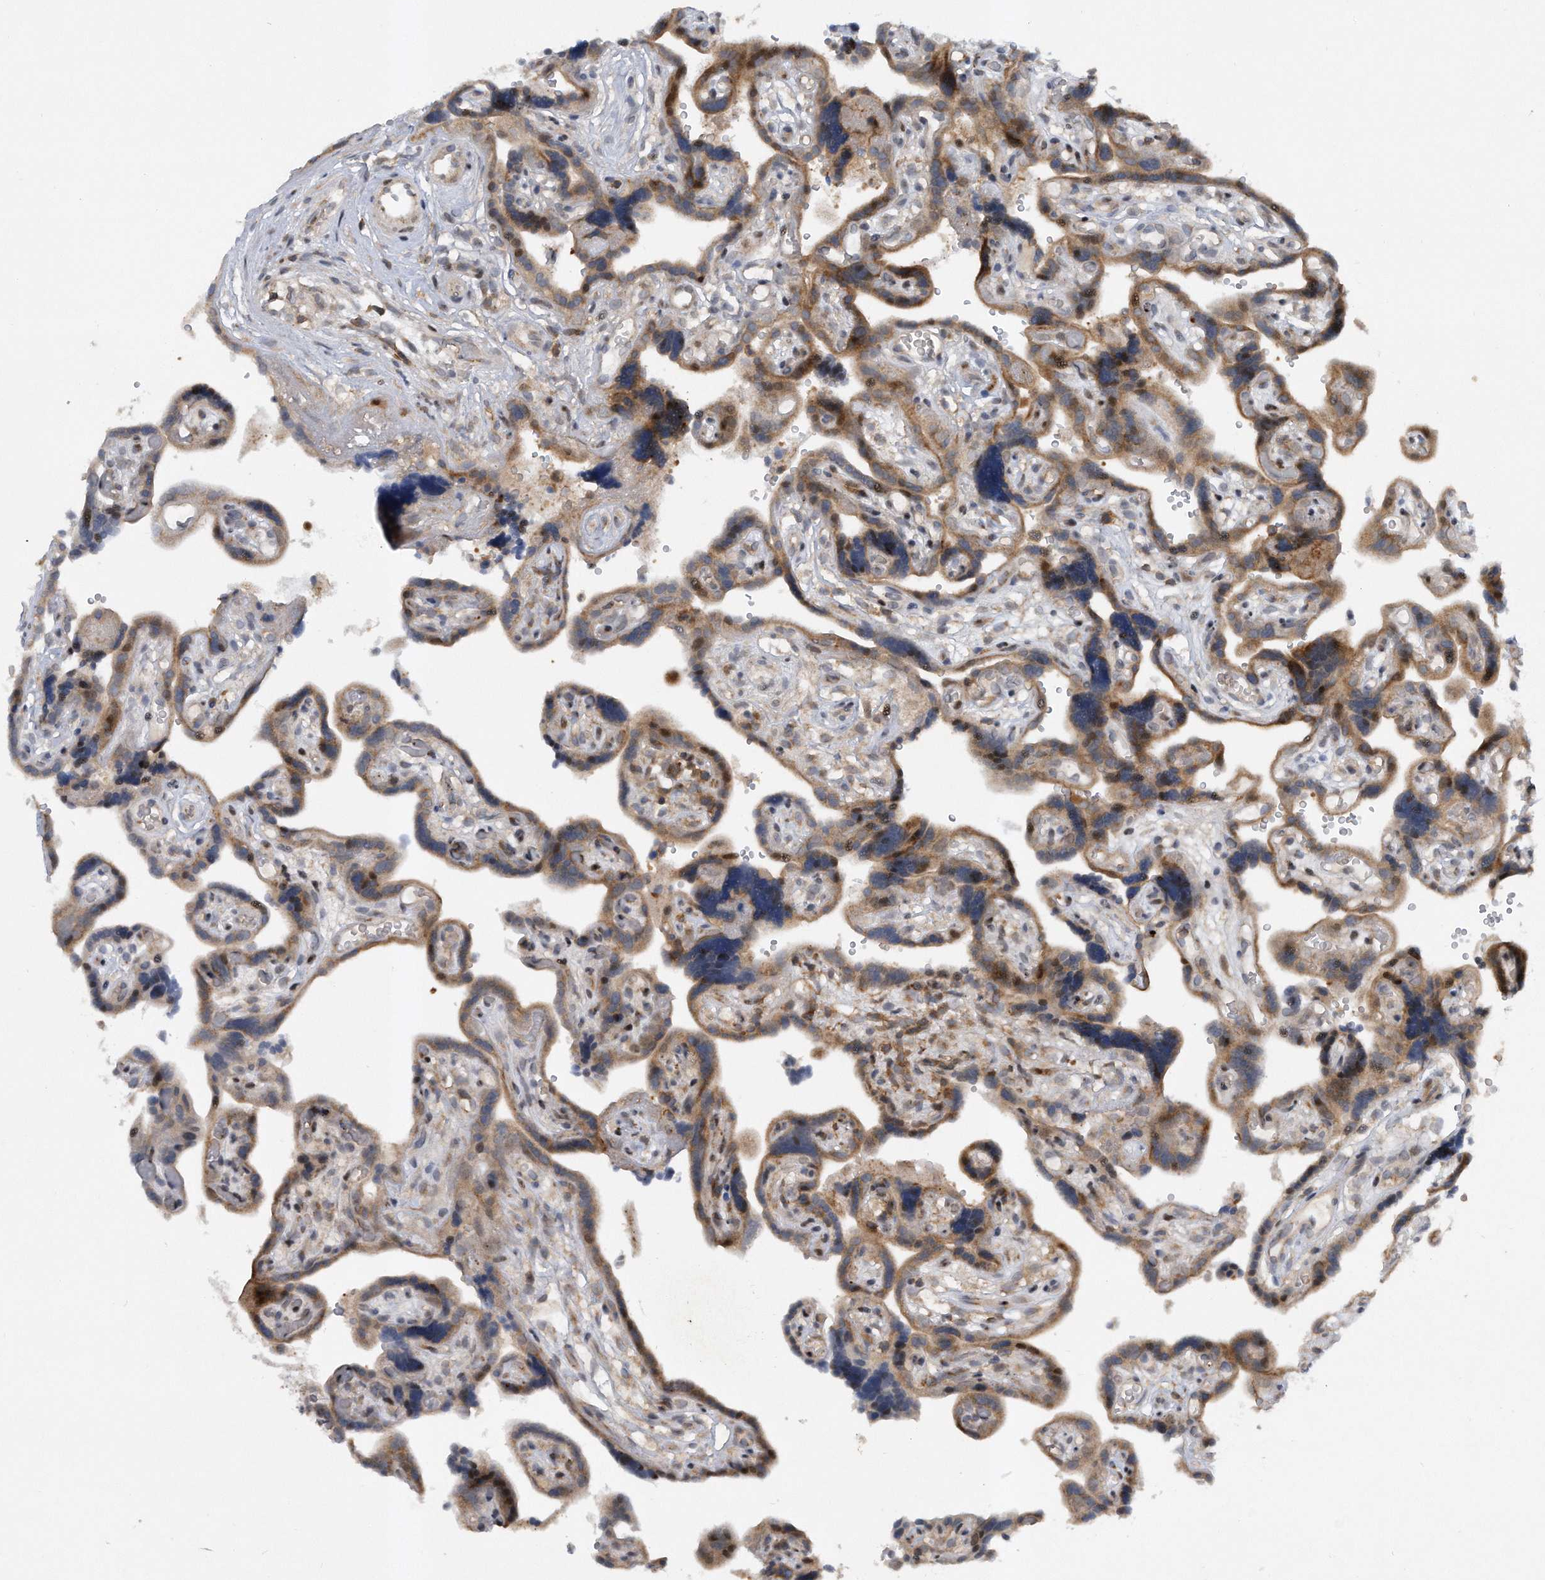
{"staining": {"intensity": "strong", "quantity": "25%-75%", "location": "cytoplasmic/membranous"}, "tissue": "placenta", "cell_type": "Decidual cells", "image_type": "normal", "snomed": [{"axis": "morphology", "description": "Normal tissue, NOS"}, {"axis": "topography", "description": "Placenta"}], "caption": "This photomicrograph displays immunohistochemistry staining of normal human placenta, with high strong cytoplasmic/membranous expression in about 25%-75% of decidual cells.", "gene": "PGBD2", "patient": {"sex": "female", "age": 30}}